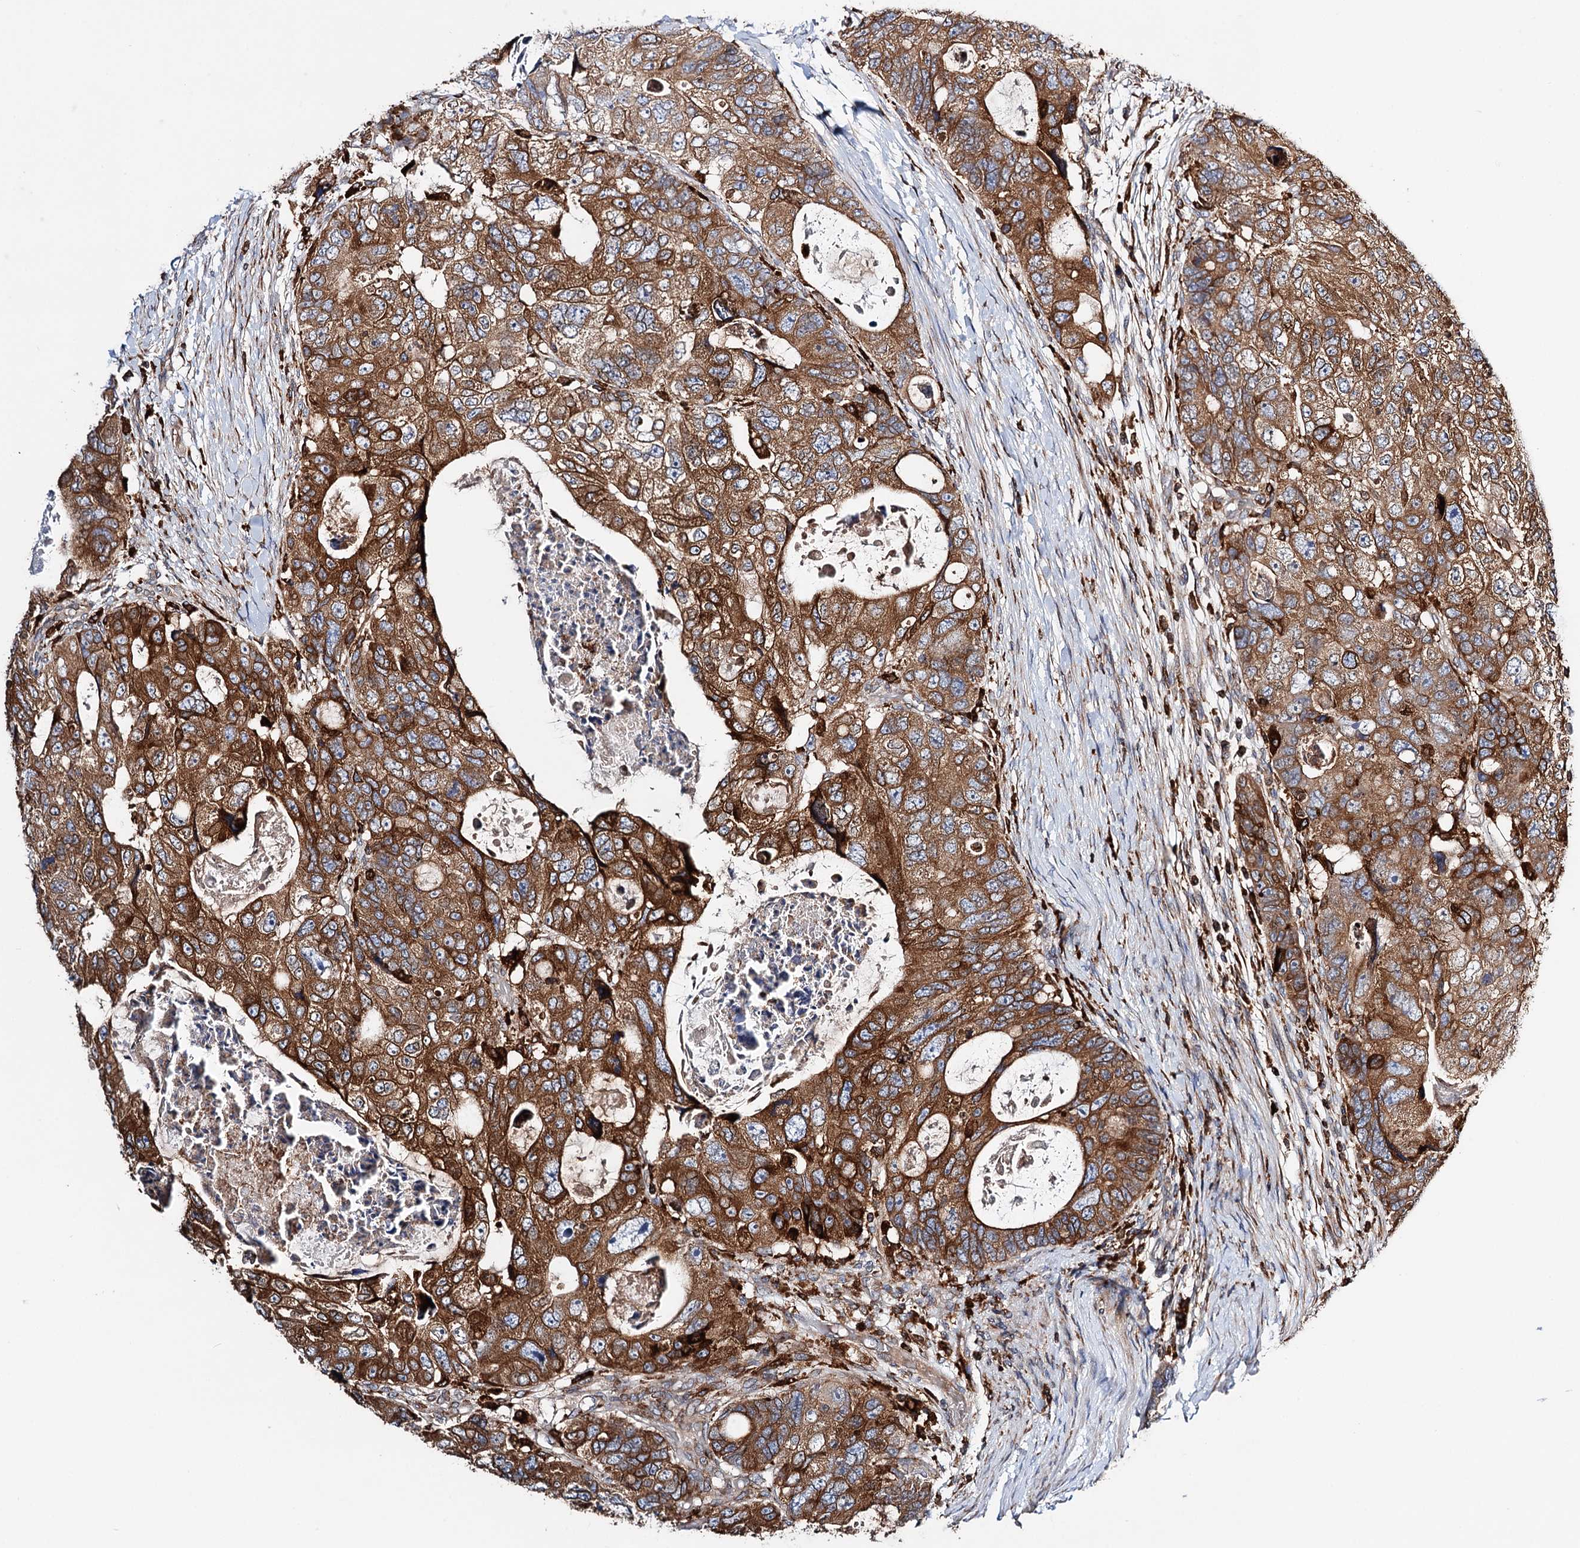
{"staining": {"intensity": "strong", "quantity": ">75%", "location": "cytoplasmic/membranous"}, "tissue": "colorectal cancer", "cell_type": "Tumor cells", "image_type": "cancer", "snomed": [{"axis": "morphology", "description": "Adenocarcinoma, NOS"}, {"axis": "topography", "description": "Rectum"}], "caption": "Immunohistochemistry (IHC) of adenocarcinoma (colorectal) demonstrates high levels of strong cytoplasmic/membranous positivity in about >75% of tumor cells.", "gene": "ERP29", "patient": {"sex": "male", "age": 59}}